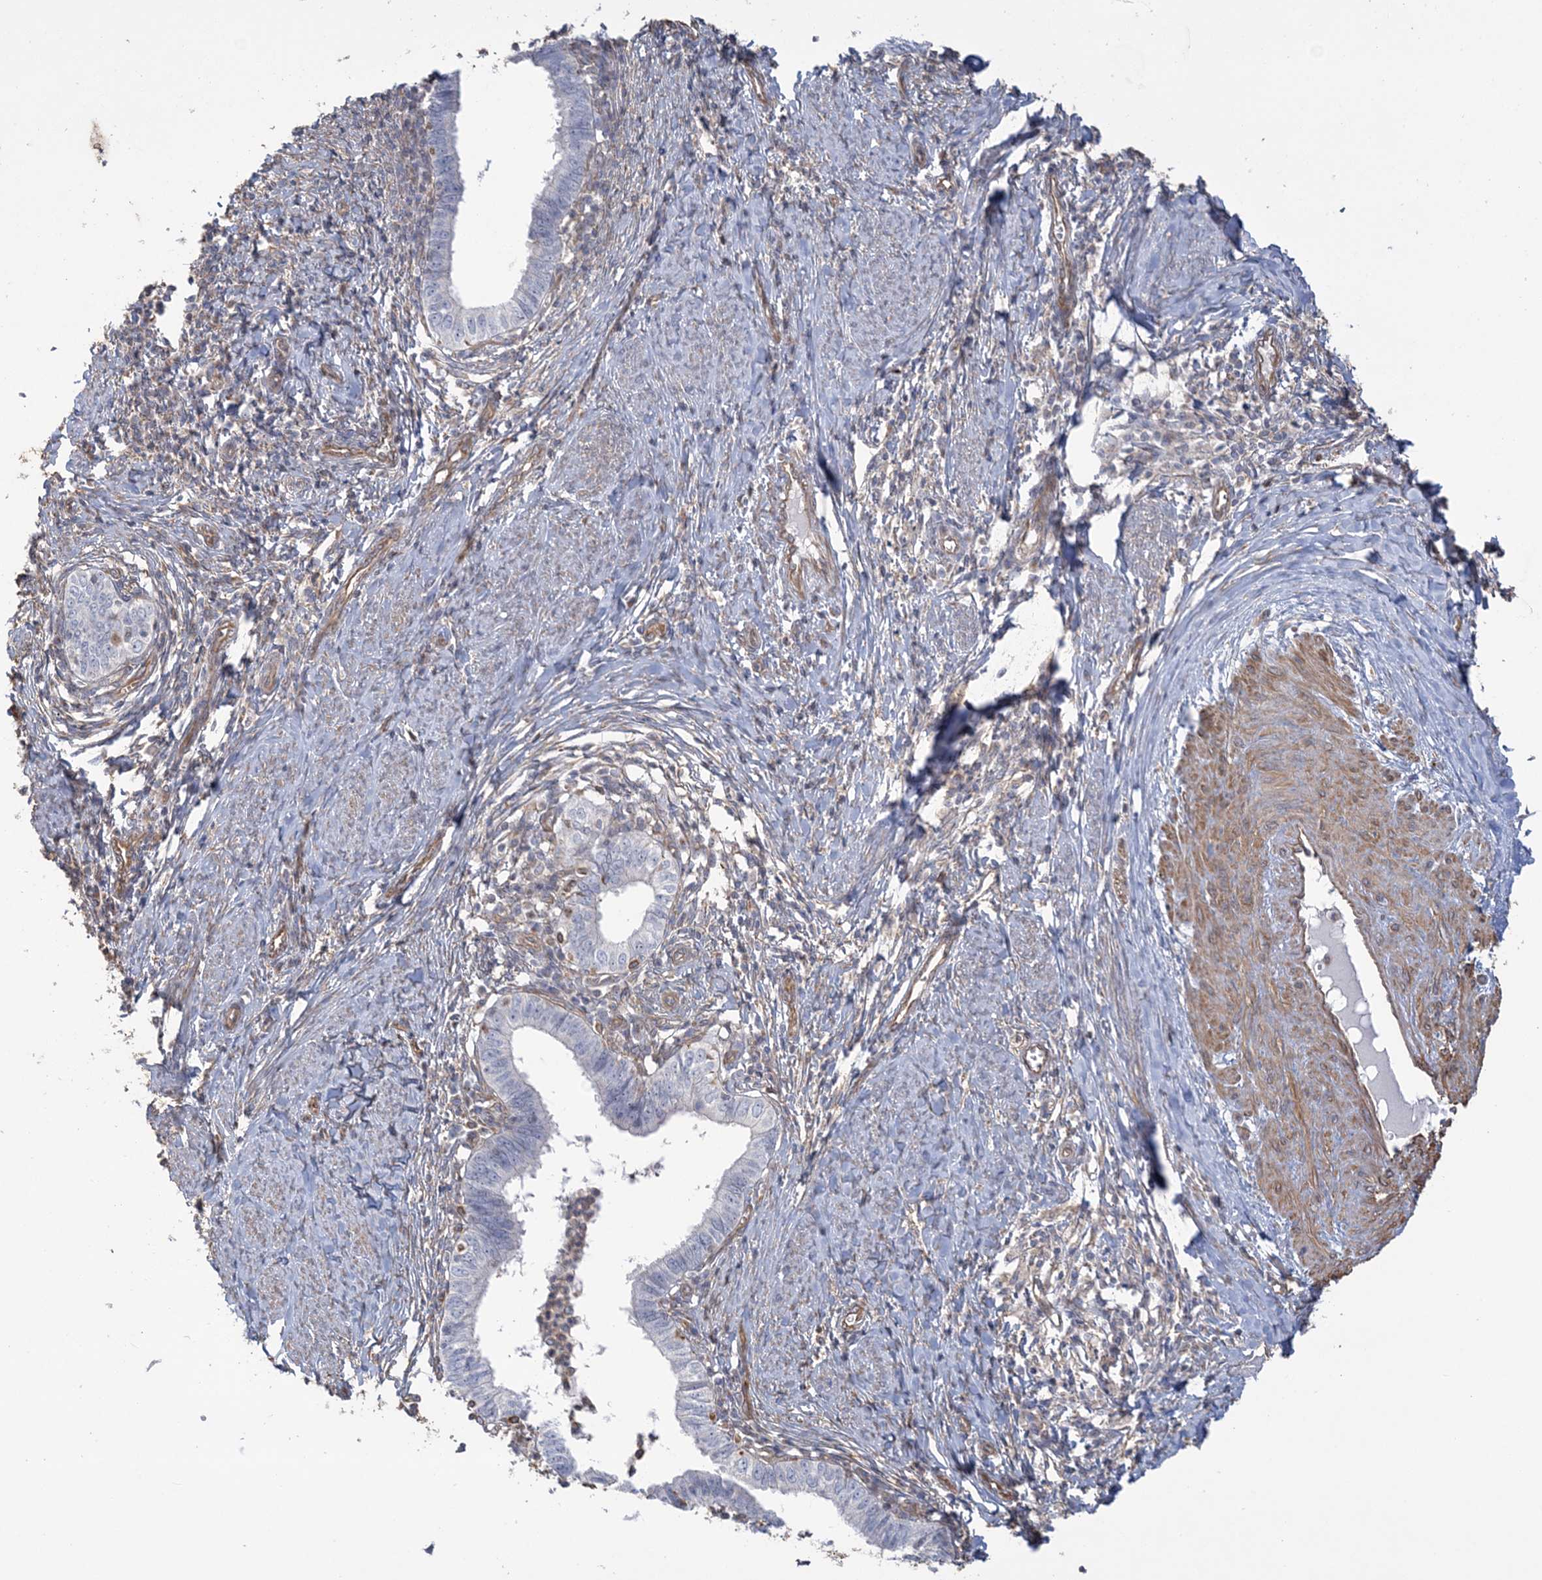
{"staining": {"intensity": "negative", "quantity": "none", "location": "none"}, "tissue": "cervical cancer", "cell_type": "Tumor cells", "image_type": "cancer", "snomed": [{"axis": "morphology", "description": "Adenocarcinoma, NOS"}, {"axis": "topography", "description": "Cervix"}], "caption": "Tumor cells are negative for protein expression in human adenocarcinoma (cervical).", "gene": "ZNF821", "patient": {"sex": "female", "age": 36}}